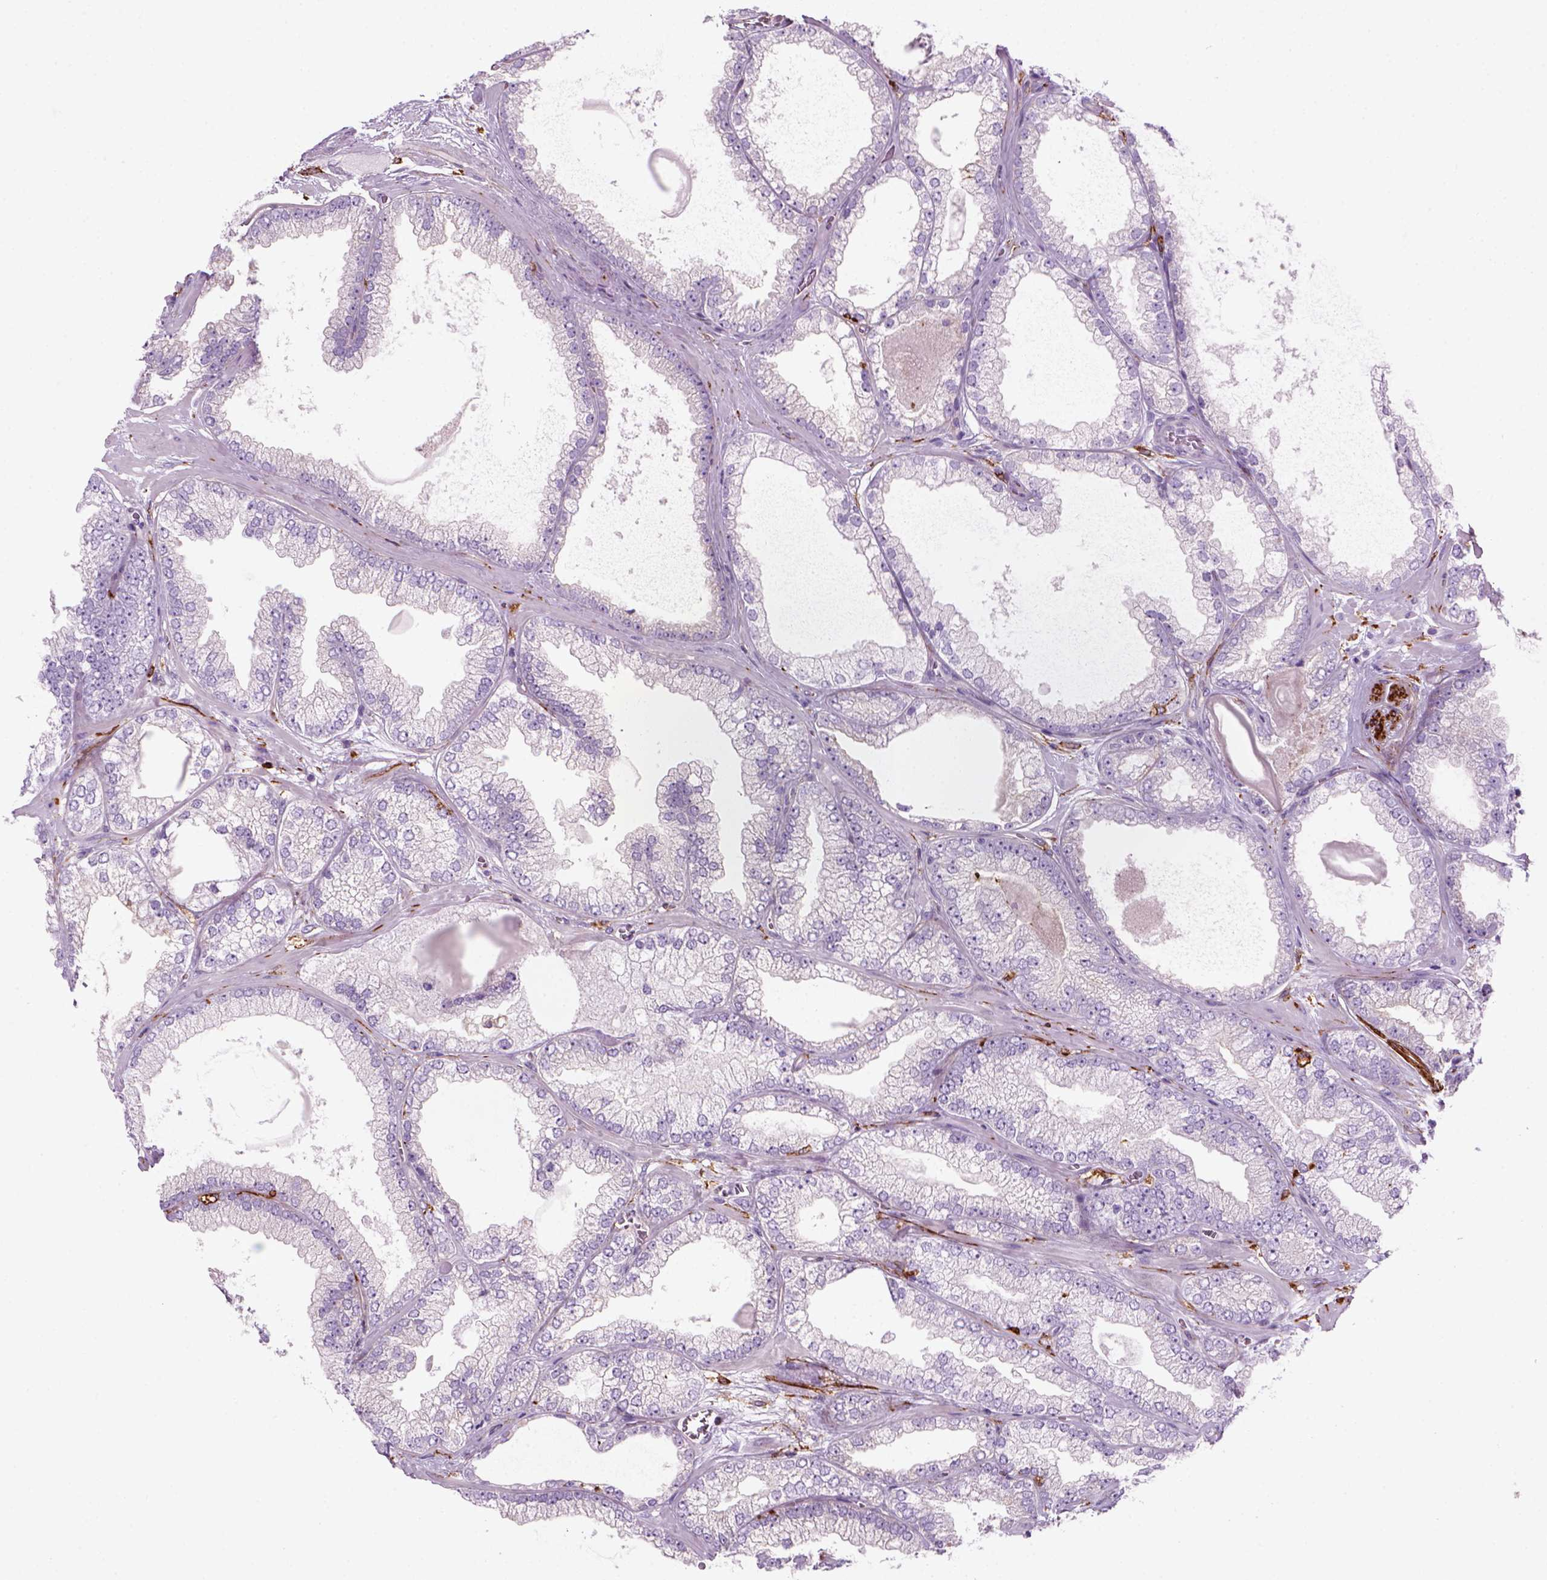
{"staining": {"intensity": "negative", "quantity": "none", "location": "none"}, "tissue": "prostate cancer", "cell_type": "Tumor cells", "image_type": "cancer", "snomed": [{"axis": "morphology", "description": "Adenocarcinoma, Low grade"}, {"axis": "topography", "description": "Prostate"}], "caption": "Immunohistochemical staining of human prostate low-grade adenocarcinoma displays no significant expression in tumor cells. The staining is performed using DAB brown chromogen with nuclei counter-stained in using hematoxylin.", "gene": "MARCKS", "patient": {"sex": "male", "age": 57}}